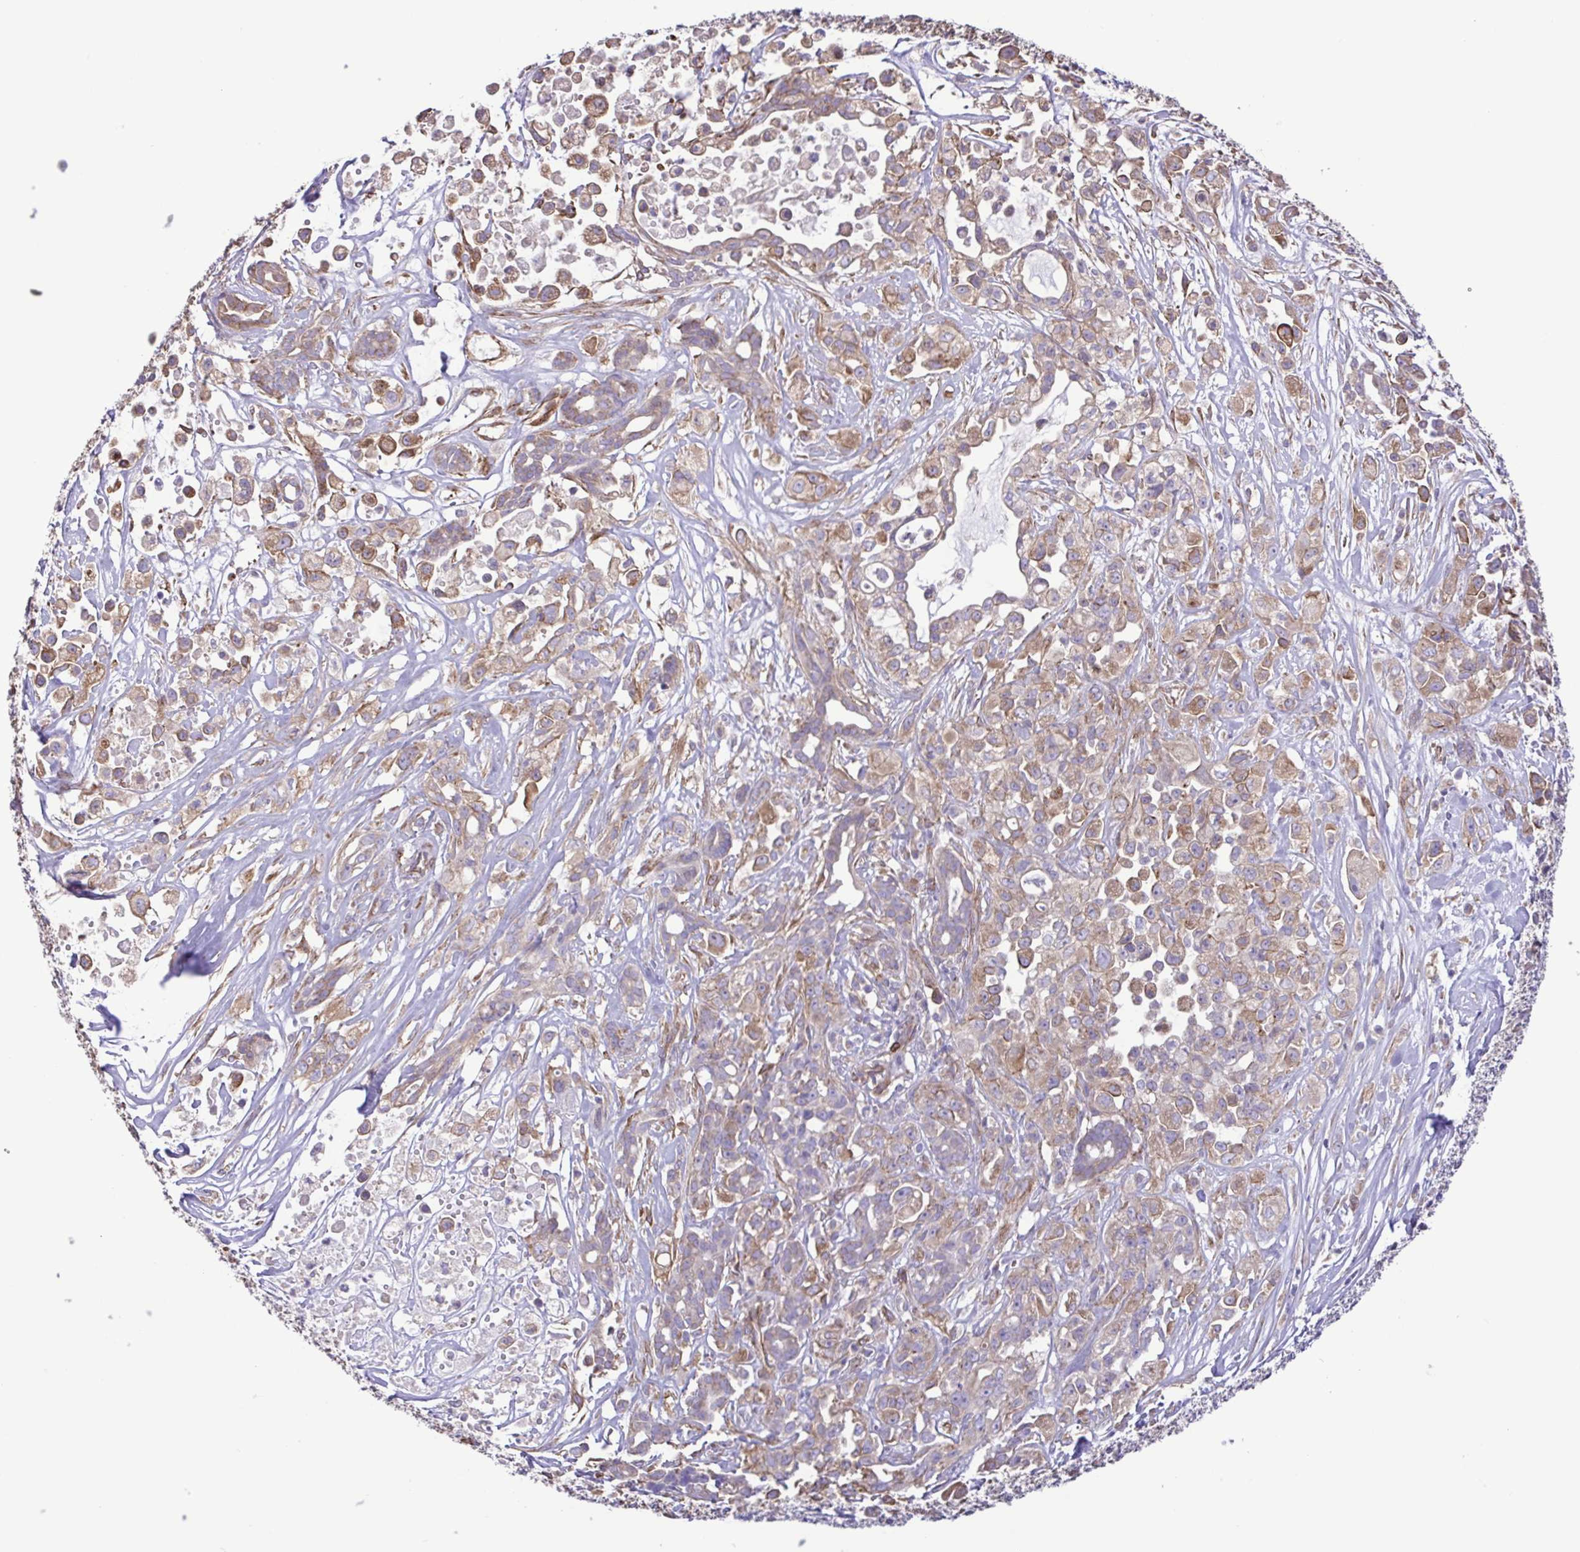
{"staining": {"intensity": "weak", "quantity": "25%-75%", "location": "cytoplasmic/membranous"}, "tissue": "pancreatic cancer", "cell_type": "Tumor cells", "image_type": "cancer", "snomed": [{"axis": "morphology", "description": "Adenocarcinoma, NOS"}, {"axis": "topography", "description": "Pancreas"}], "caption": "Brown immunohistochemical staining in adenocarcinoma (pancreatic) reveals weak cytoplasmic/membranous staining in about 25%-75% of tumor cells.", "gene": "FLT1", "patient": {"sex": "male", "age": 44}}